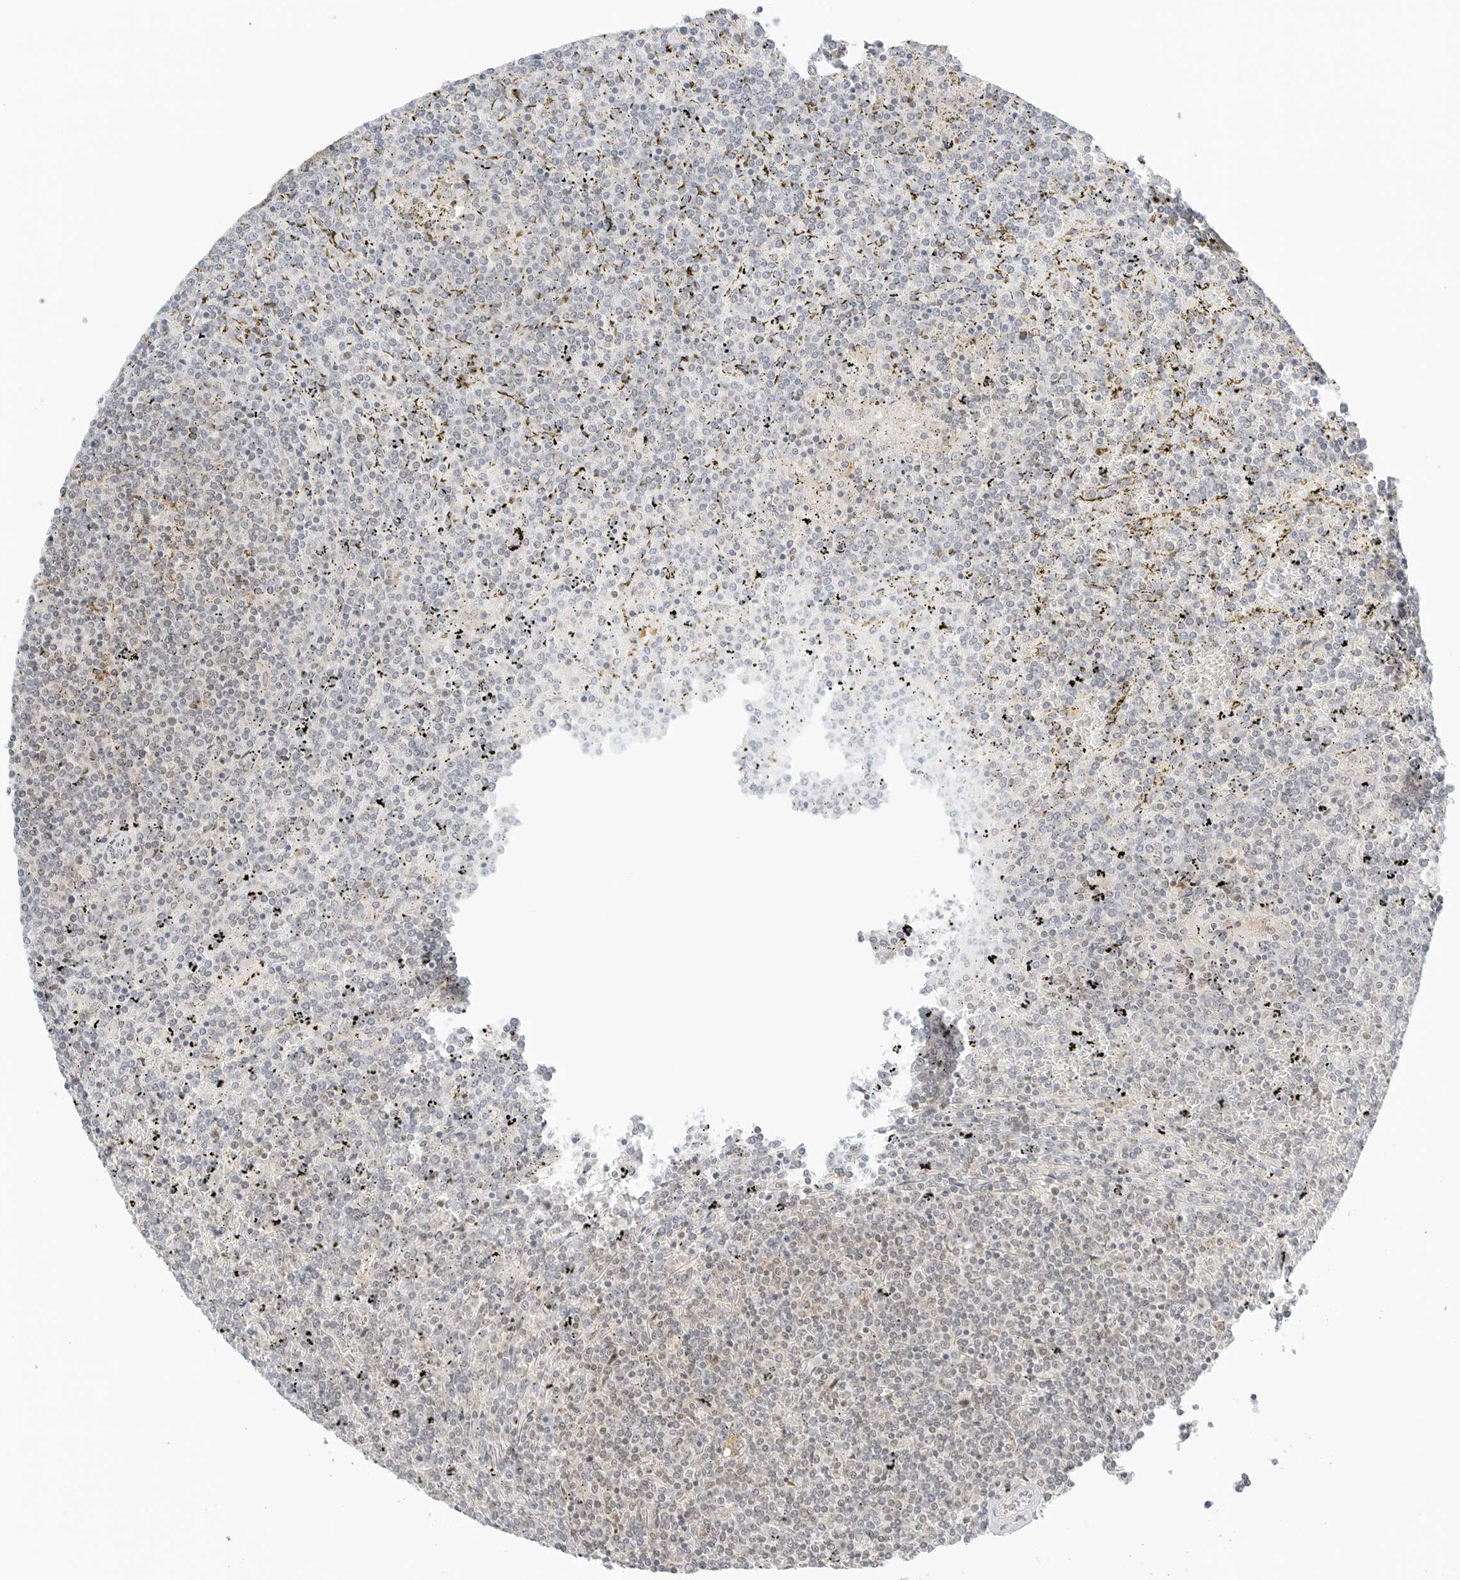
{"staining": {"intensity": "negative", "quantity": "none", "location": "none"}, "tissue": "lymphoma", "cell_type": "Tumor cells", "image_type": "cancer", "snomed": [{"axis": "morphology", "description": "Malignant lymphoma, non-Hodgkin's type, Low grade"}, {"axis": "topography", "description": "Spleen"}], "caption": "A histopathology image of lymphoma stained for a protein reveals no brown staining in tumor cells. (DAB immunohistochemistry (IHC) visualized using brightfield microscopy, high magnification).", "gene": "NEO1", "patient": {"sex": "female", "age": 19}}